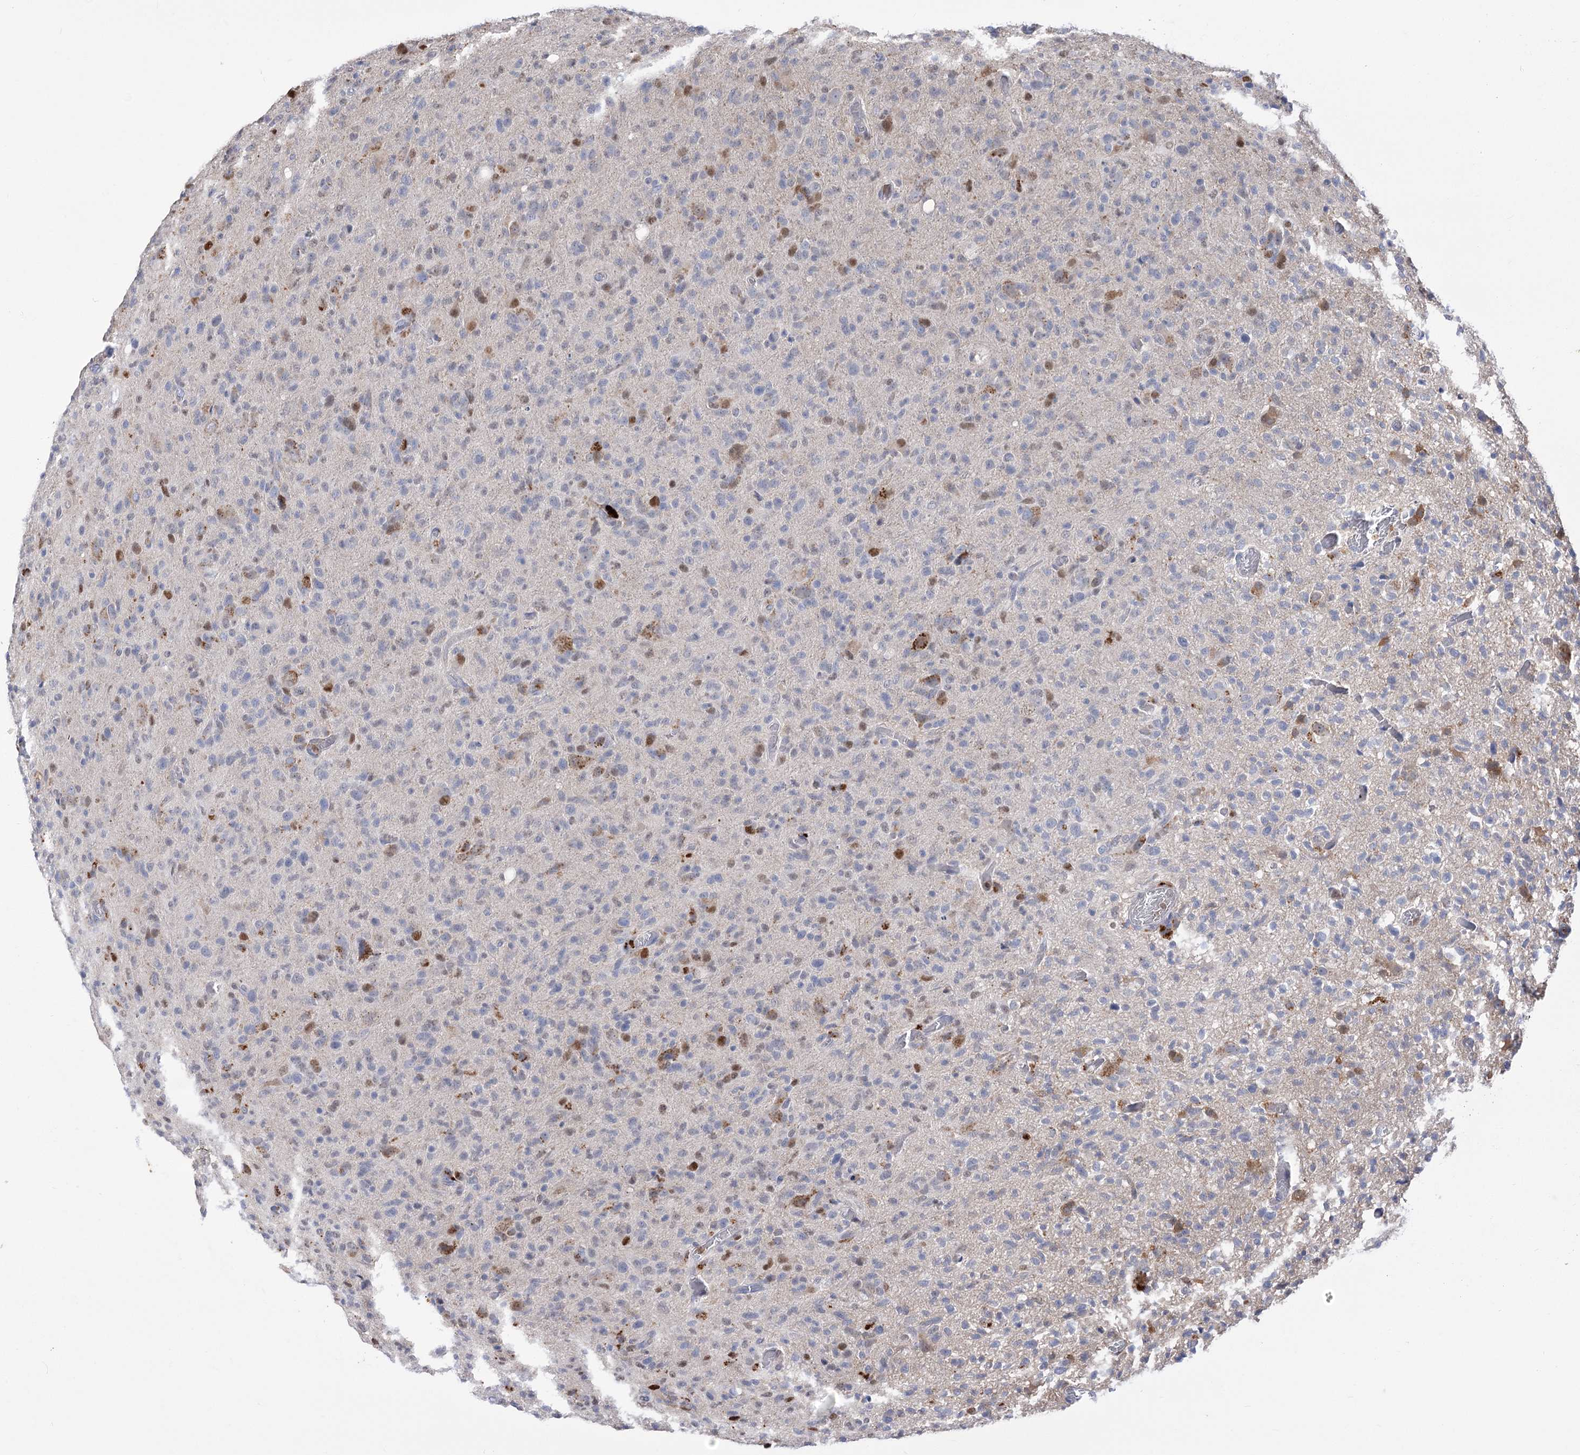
{"staining": {"intensity": "negative", "quantity": "none", "location": "none"}, "tissue": "glioma", "cell_type": "Tumor cells", "image_type": "cancer", "snomed": [{"axis": "morphology", "description": "Glioma, malignant, High grade"}, {"axis": "topography", "description": "Brain"}], "caption": "The IHC photomicrograph has no significant expression in tumor cells of glioma tissue. (DAB immunohistochemistry with hematoxylin counter stain).", "gene": "SIAE", "patient": {"sex": "female", "age": 57}}